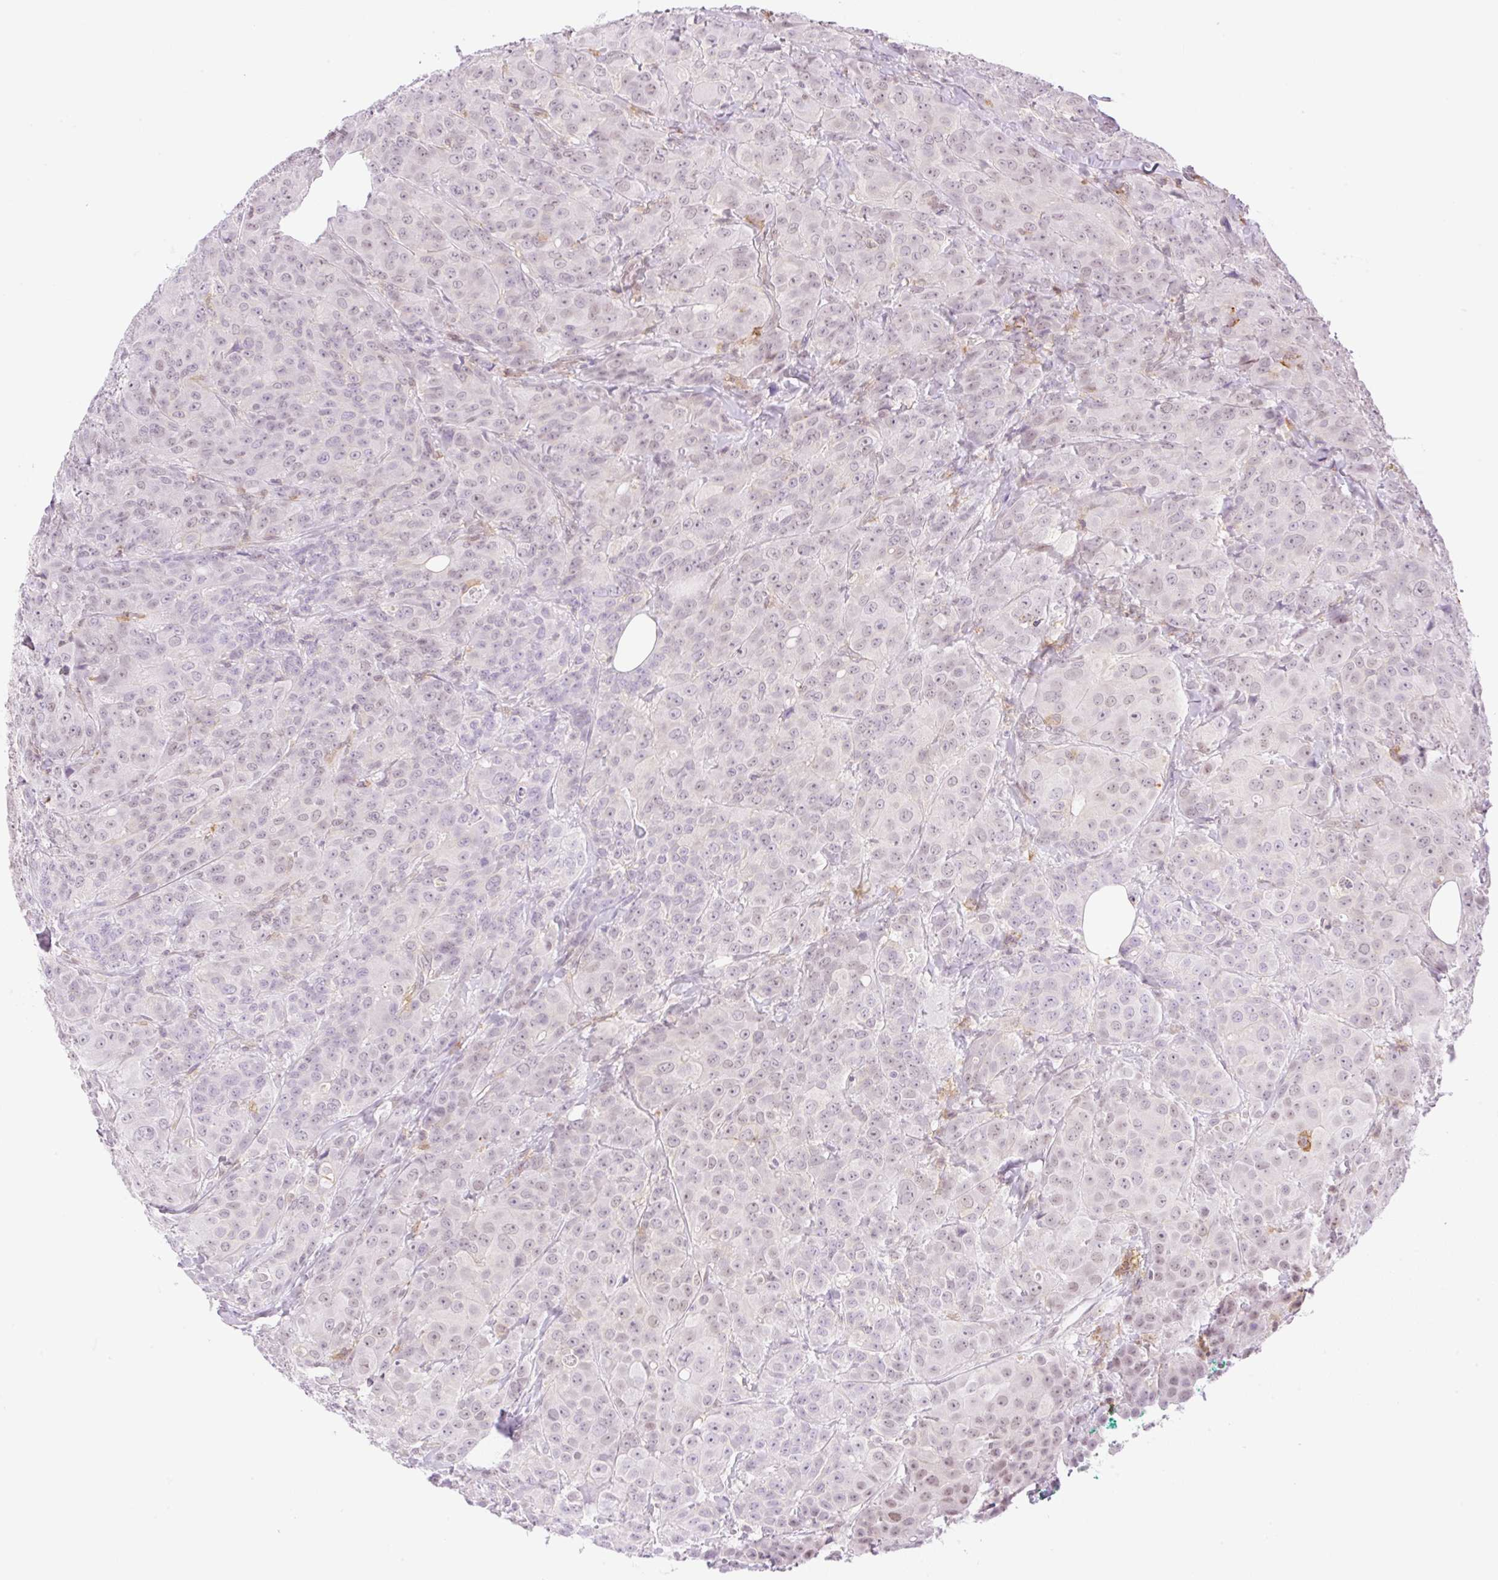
{"staining": {"intensity": "weak", "quantity": "<25%", "location": "nuclear"}, "tissue": "breast cancer", "cell_type": "Tumor cells", "image_type": "cancer", "snomed": [{"axis": "morphology", "description": "Normal tissue, NOS"}, {"axis": "morphology", "description": "Duct carcinoma"}, {"axis": "topography", "description": "Breast"}], "caption": "A histopathology image of breast cancer stained for a protein exhibits no brown staining in tumor cells. The staining was performed using DAB (3,3'-diaminobenzidine) to visualize the protein expression in brown, while the nuclei were stained in blue with hematoxylin (Magnification: 20x).", "gene": "PALM3", "patient": {"sex": "female", "age": 43}}